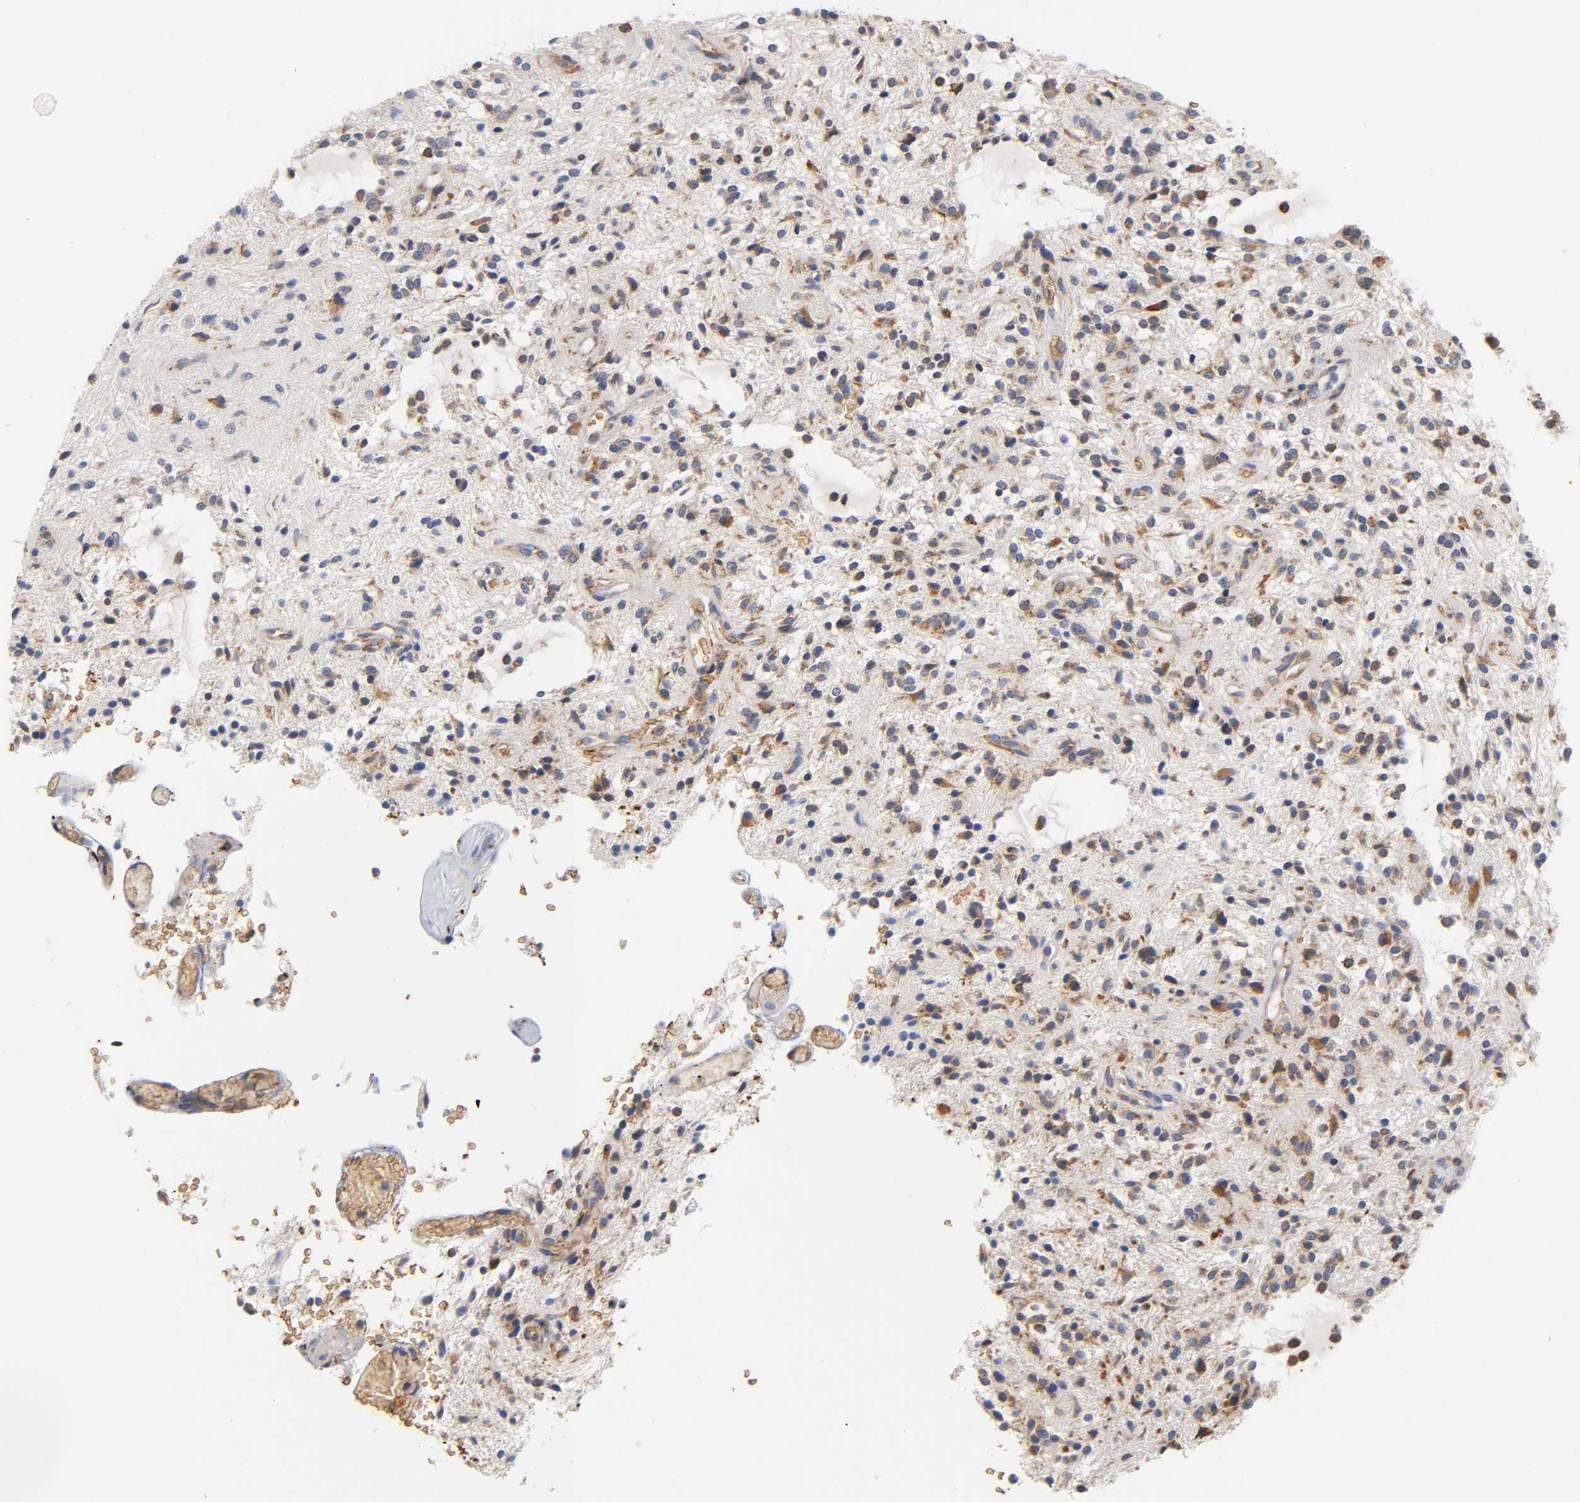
{"staining": {"intensity": "moderate", "quantity": "<25%", "location": "cytoplasmic/membranous"}, "tissue": "glioma", "cell_type": "Tumor cells", "image_type": "cancer", "snomed": [{"axis": "morphology", "description": "Glioma, malignant, NOS"}, {"axis": "topography", "description": "Cerebellum"}], "caption": "Glioma was stained to show a protein in brown. There is low levels of moderate cytoplasmic/membranous staining in about <25% of tumor cells.", "gene": "UCKL1", "patient": {"sex": "female", "age": 10}}